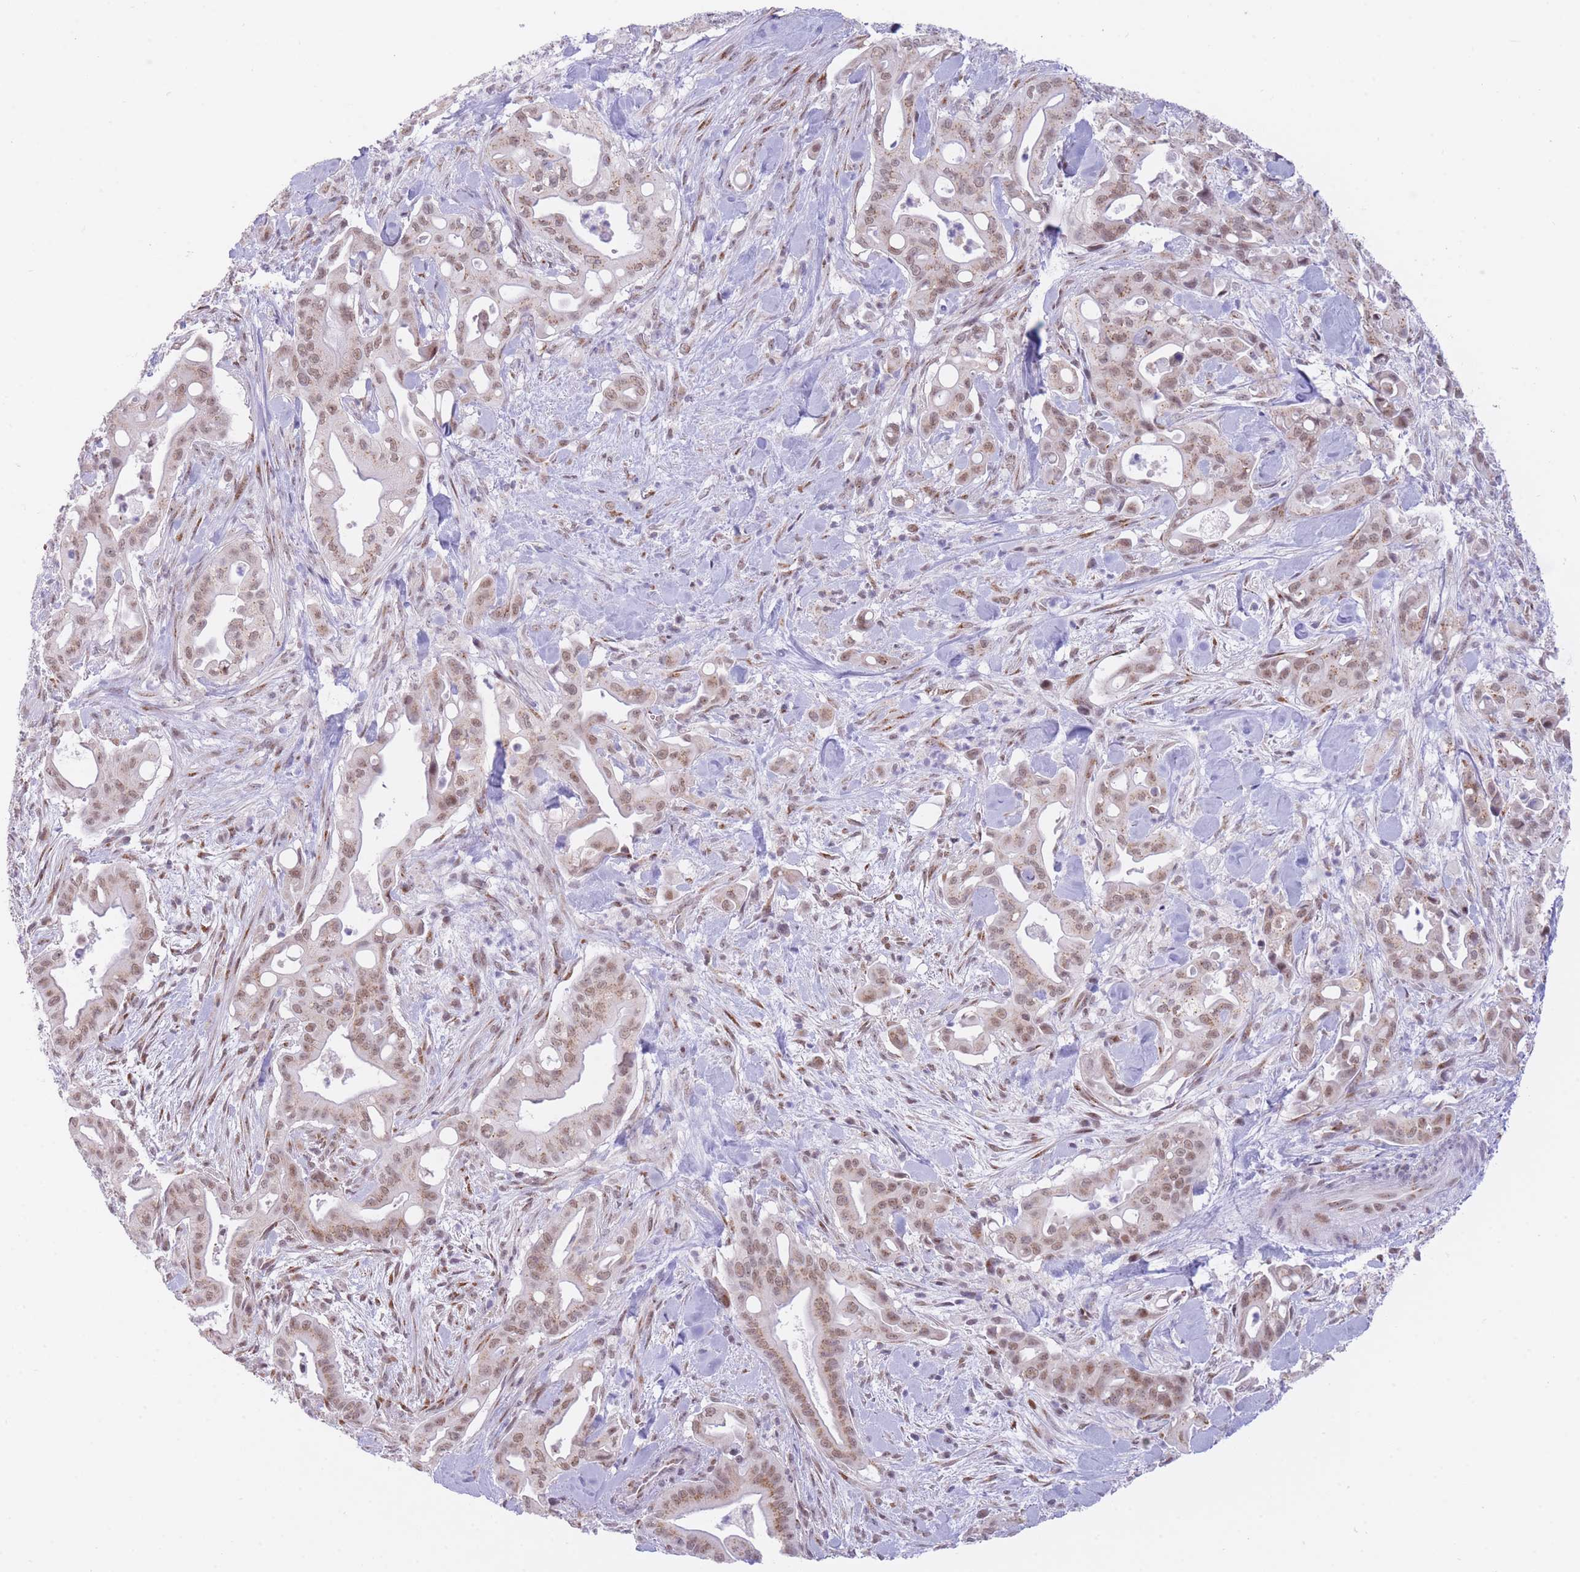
{"staining": {"intensity": "moderate", "quantity": ">75%", "location": "cytoplasmic/membranous,nuclear"}, "tissue": "liver cancer", "cell_type": "Tumor cells", "image_type": "cancer", "snomed": [{"axis": "morphology", "description": "Cholangiocarcinoma"}, {"axis": "topography", "description": "Liver"}], "caption": "Protein expression analysis of liver cancer demonstrates moderate cytoplasmic/membranous and nuclear positivity in approximately >75% of tumor cells.", "gene": "INO80C", "patient": {"sex": "female", "age": 68}}